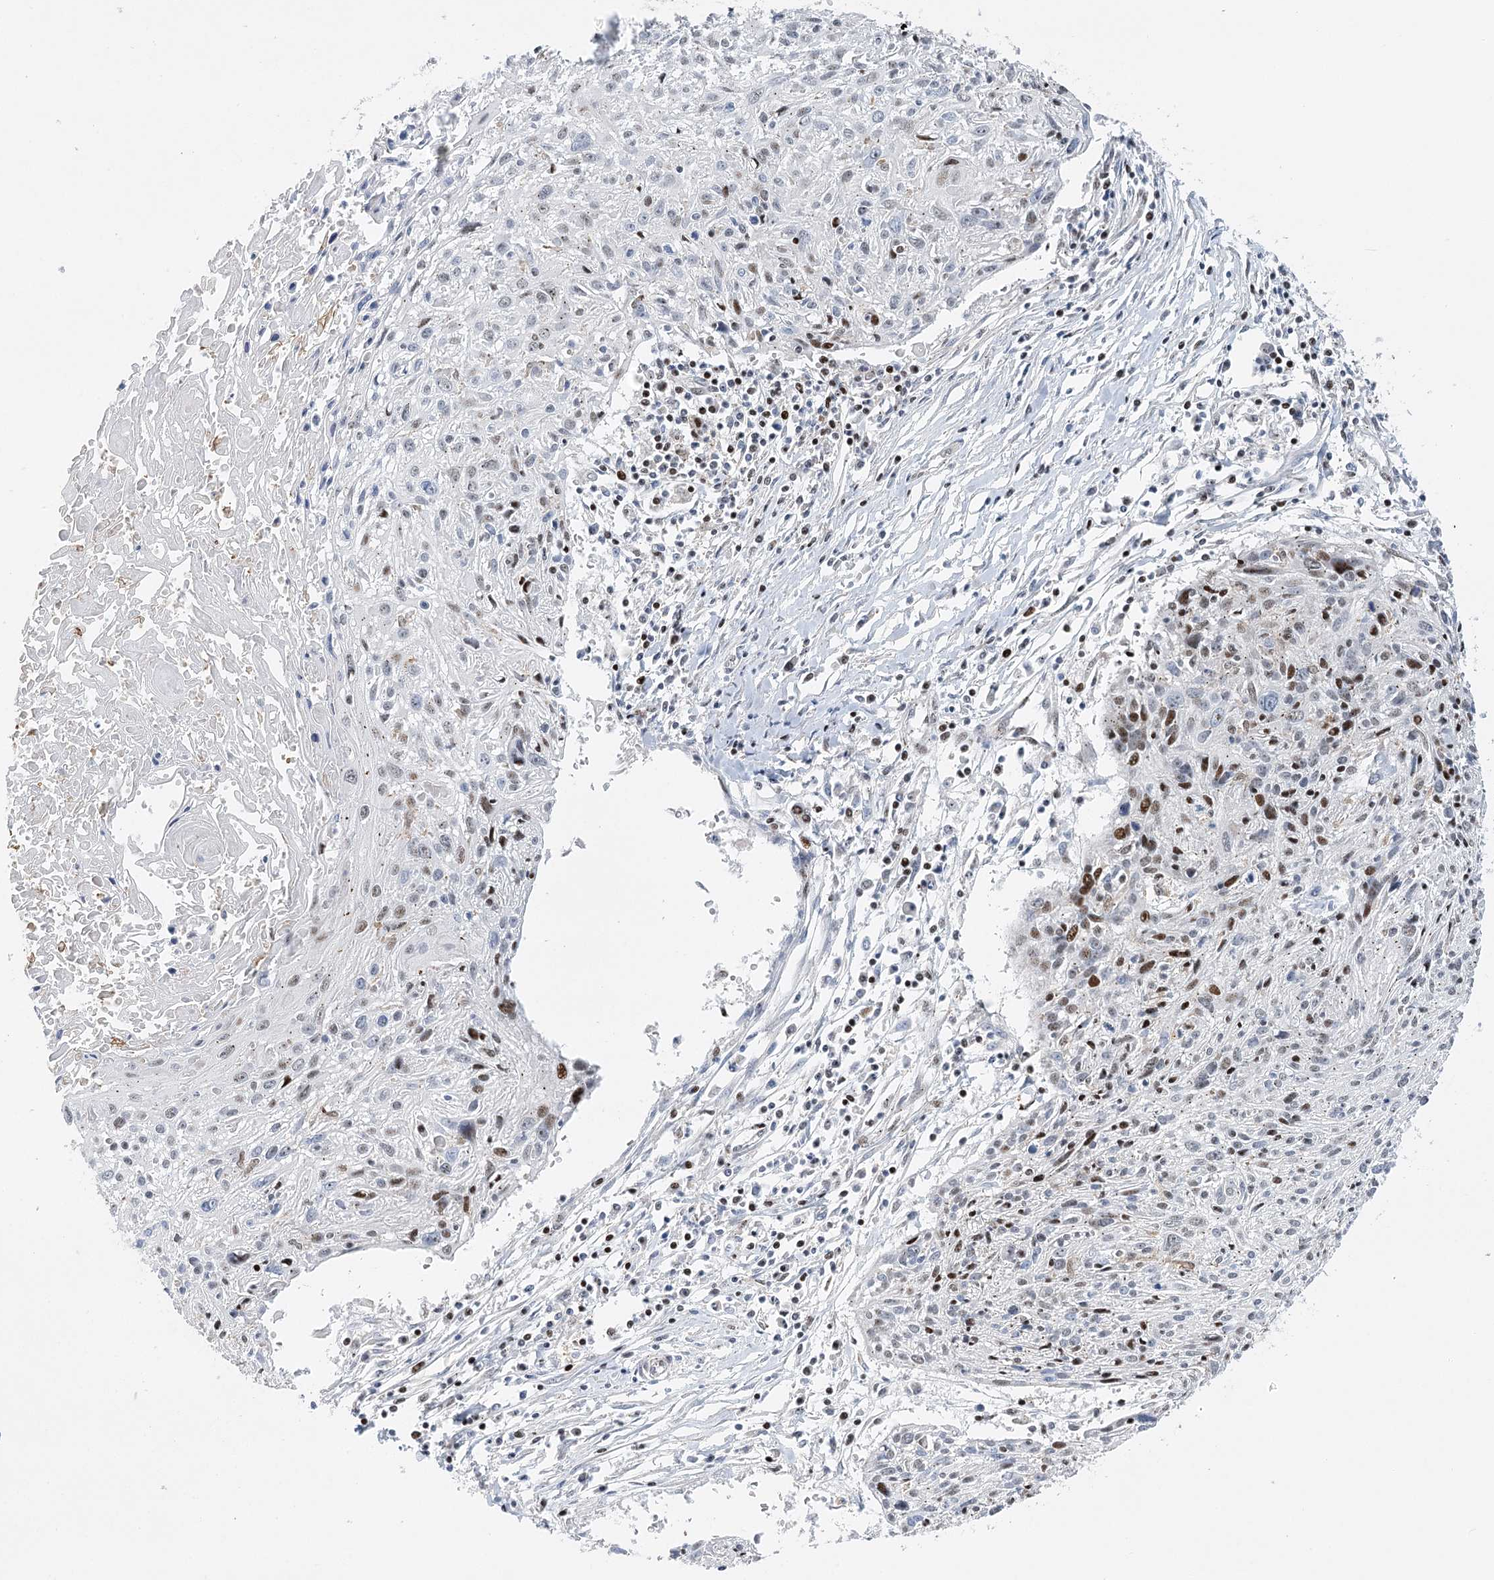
{"staining": {"intensity": "moderate", "quantity": "<25%", "location": "nuclear"}, "tissue": "cervical cancer", "cell_type": "Tumor cells", "image_type": "cancer", "snomed": [{"axis": "morphology", "description": "Squamous cell carcinoma, NOS"}, {"axis": "topography", "description": "Cervix"}], "caption": "Human cervical cancer (squamous cell carcinoma) stained with a protein marker displays moderate staining in tumor cells.", "gene": "CAMTA1", "patient": {"sex": "female", "age": 51}}